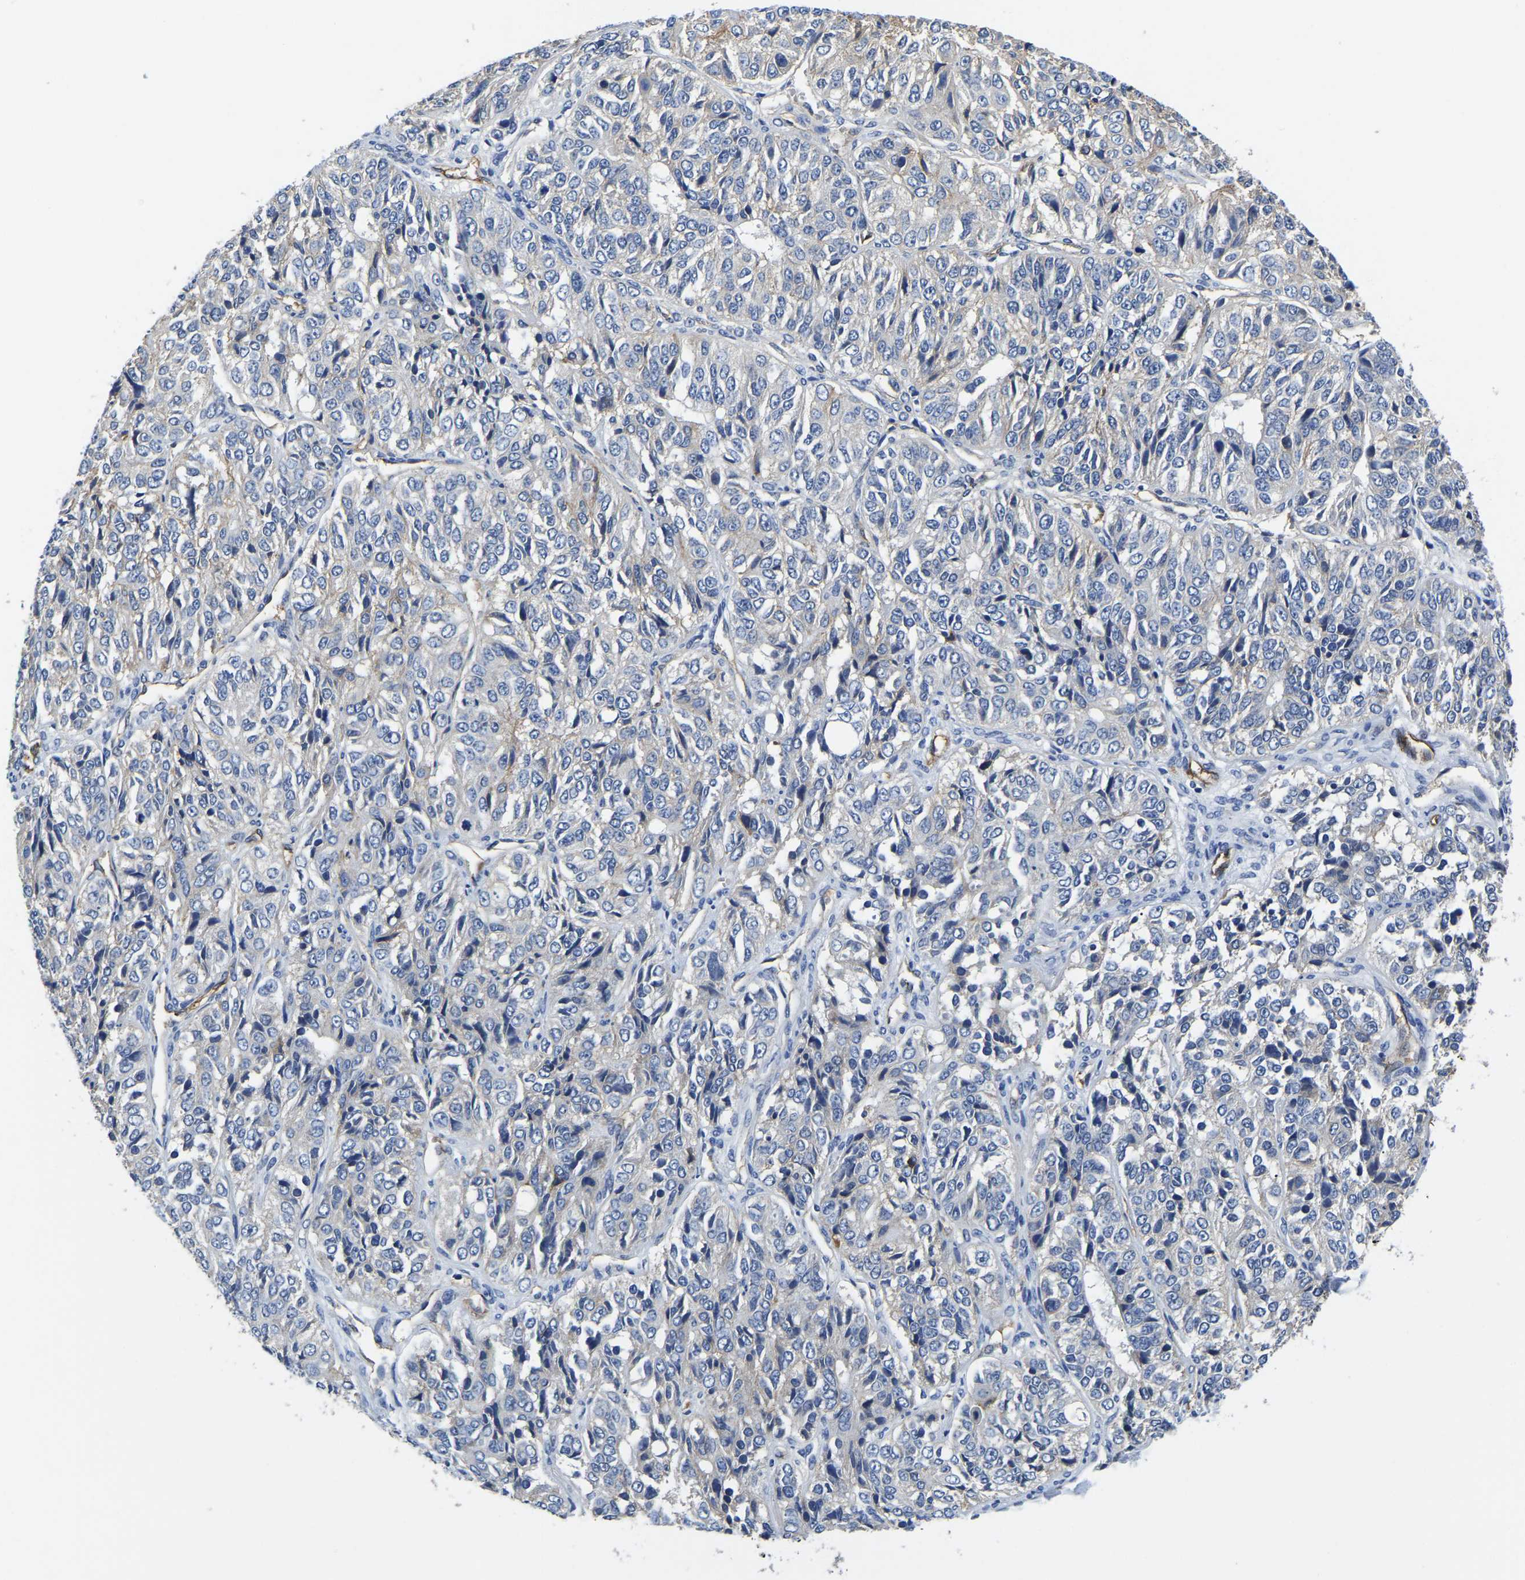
{"staining": {"intensity": "negative", "quantity": "none", "location": "none"}, "tissue": "ovarian cancer", "cell_type": "Tumor cells", "image_type": "cancer", "snomed": [{"axis": "morphology", "description": "Carcinoma, endometroid"}, {"axis": "topography", "description": "Ovary"}], "caption": "Human ovarian endometroid carcinoma stained for a protein using IHC reveals no expression in tumor cells.", "gene": "ITGA2", "patient": {"sex": "female", "age": 51}}